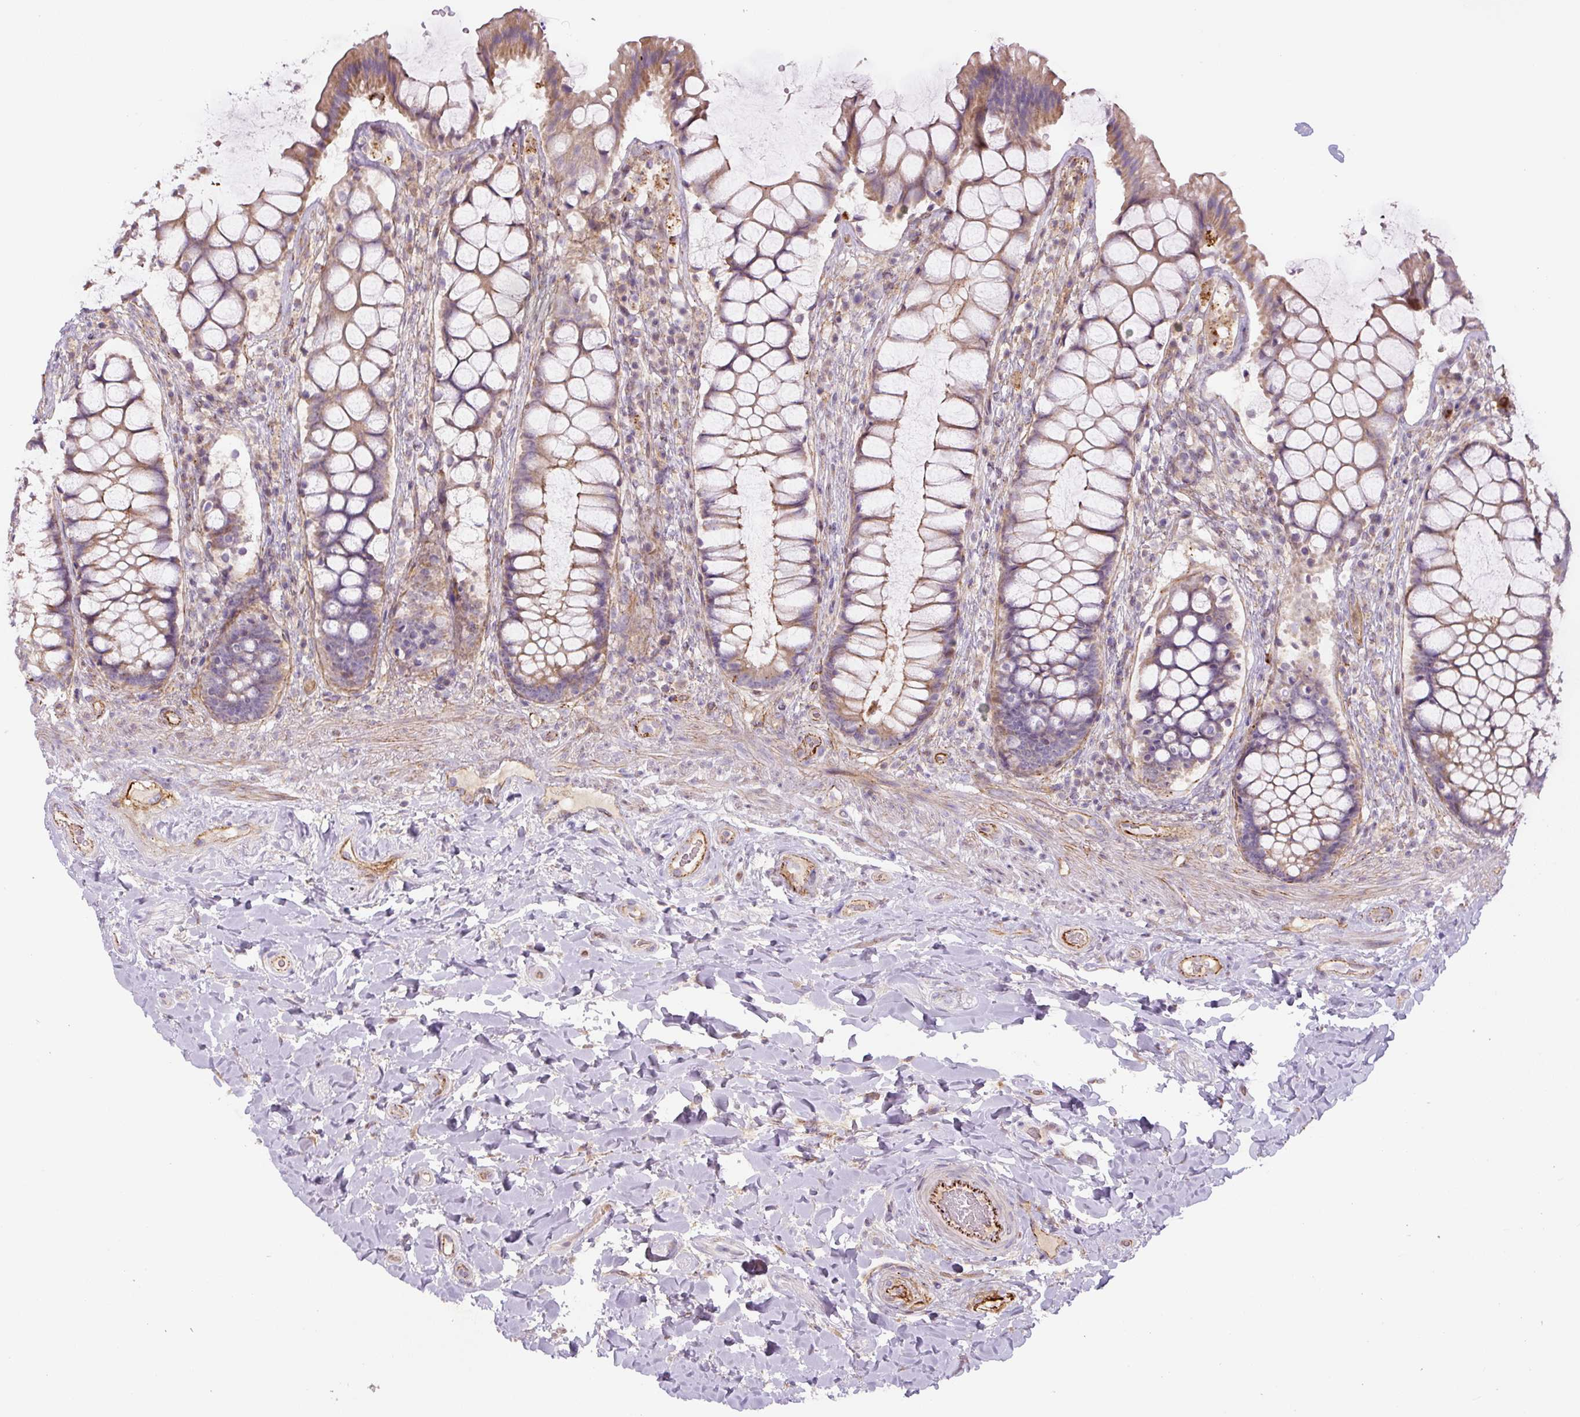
{"staining": {"intensity": "weak", "quantity": ">75%", "location": "cytoplasmic/membranous"}, "tissue": "rectum", "cell_type": "Glandular cells", "image_type": "normal", "snomed": [{"axis": "morphology", "description": "Normal tissue, NOS"}, {"axis": "topography", "description": "Rectum"}], "caption": "This micrograph demonstrates immunohistochemistry (IHC) staining of benign rectum, with low weak cytoplasmic/membranous staining in approximately >75% of glandular cells.", "gene": "CCNI2", "patient": {"sex": "female", "age": 58}}